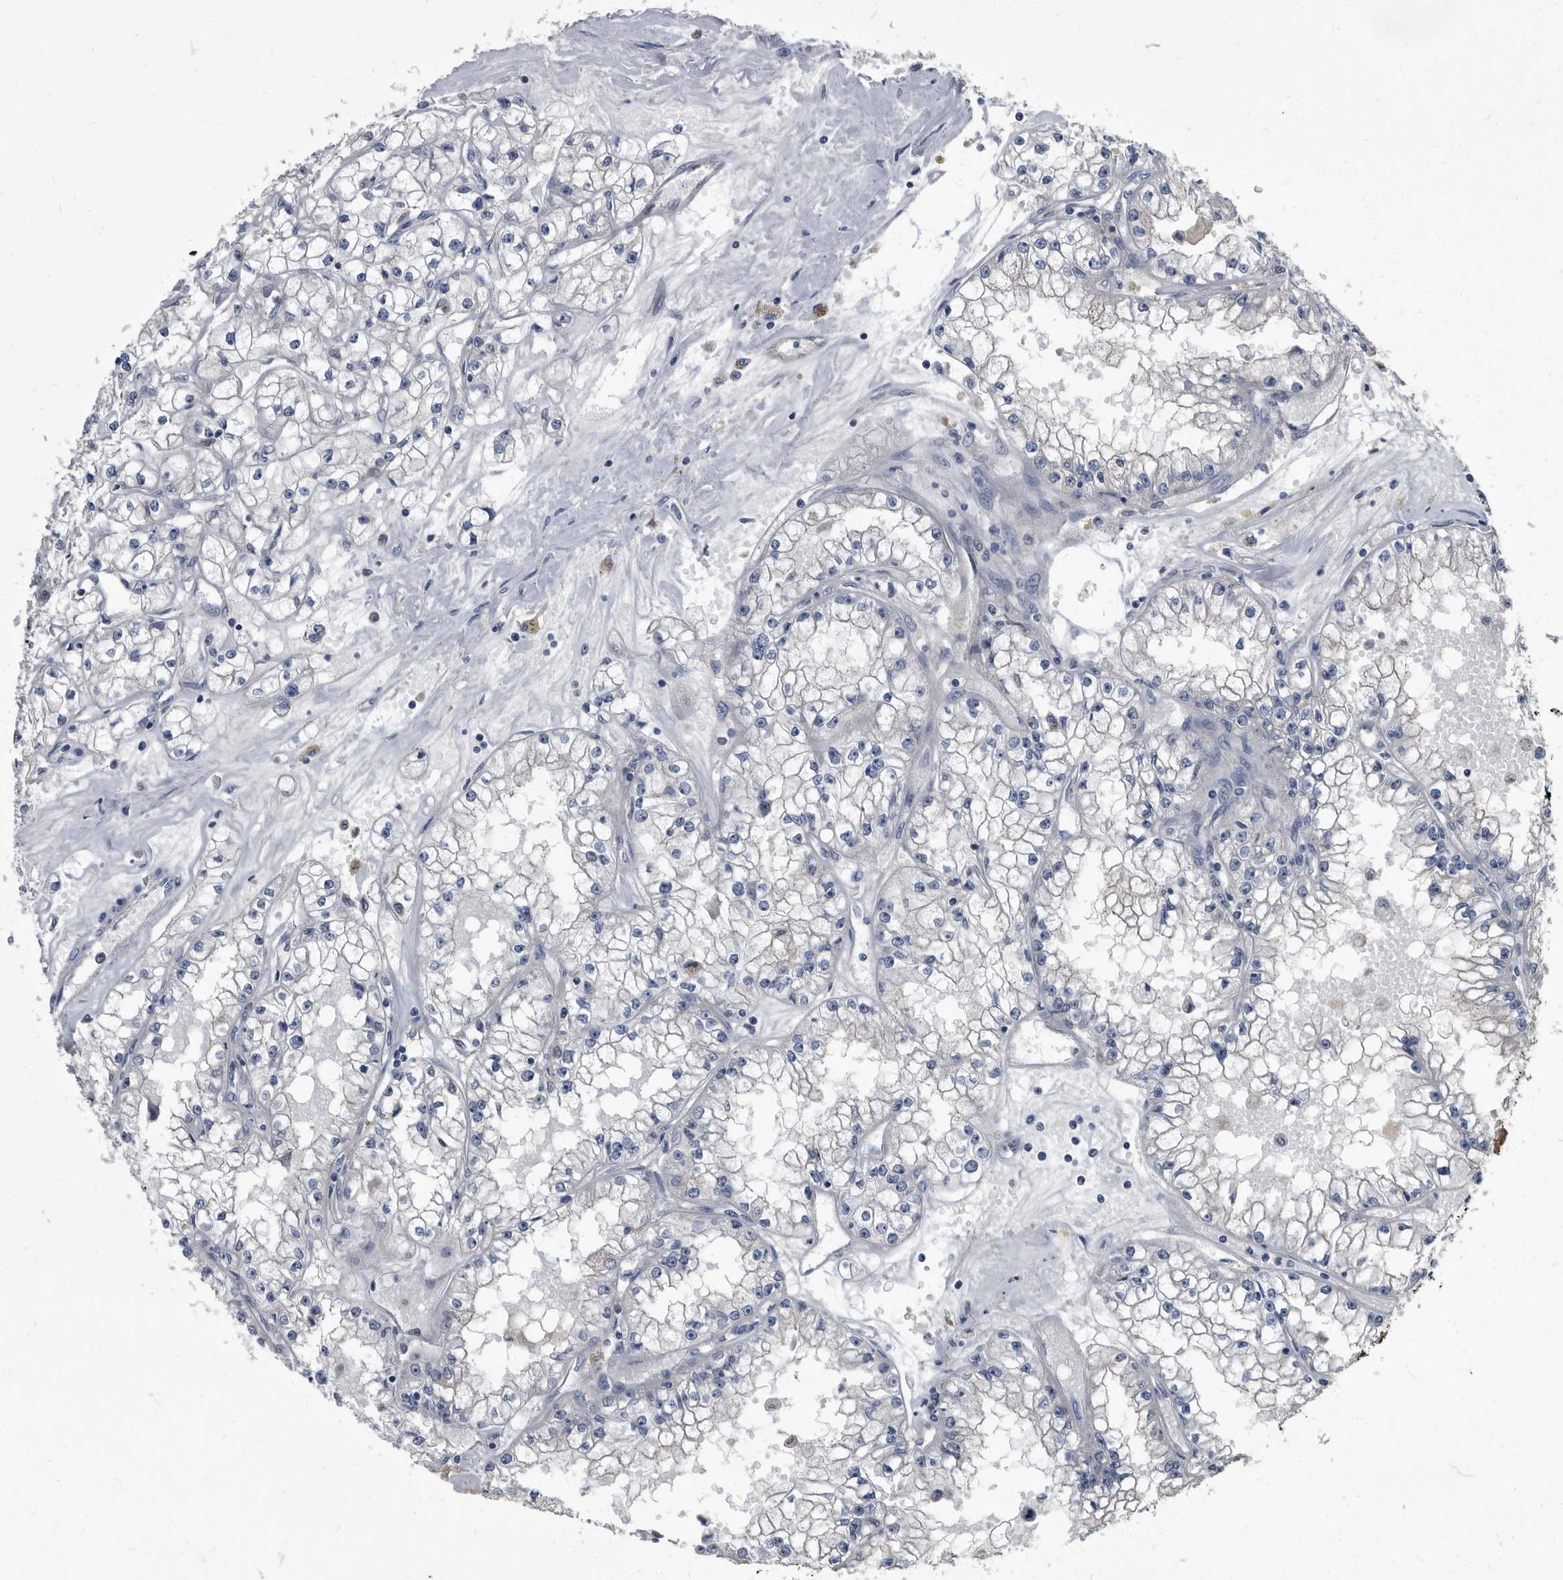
{"staining": {"intensity": "negative", "quantity": "none", "location": "none"}, "tissue": "renal cancer", "cell_type": "Tumor cells", "image_type": "cancer", "snomed": [{"axis": "morphology", "description": "Adenocarcinoma, NOS"}, {"axis": "topography", "description": "Kidney"}], "caption": "Tumor cells show no significant positivity in adenocarcinoma (renal).", "gene": "CDV3", "patient": {"sex": "male", "age": 56}}